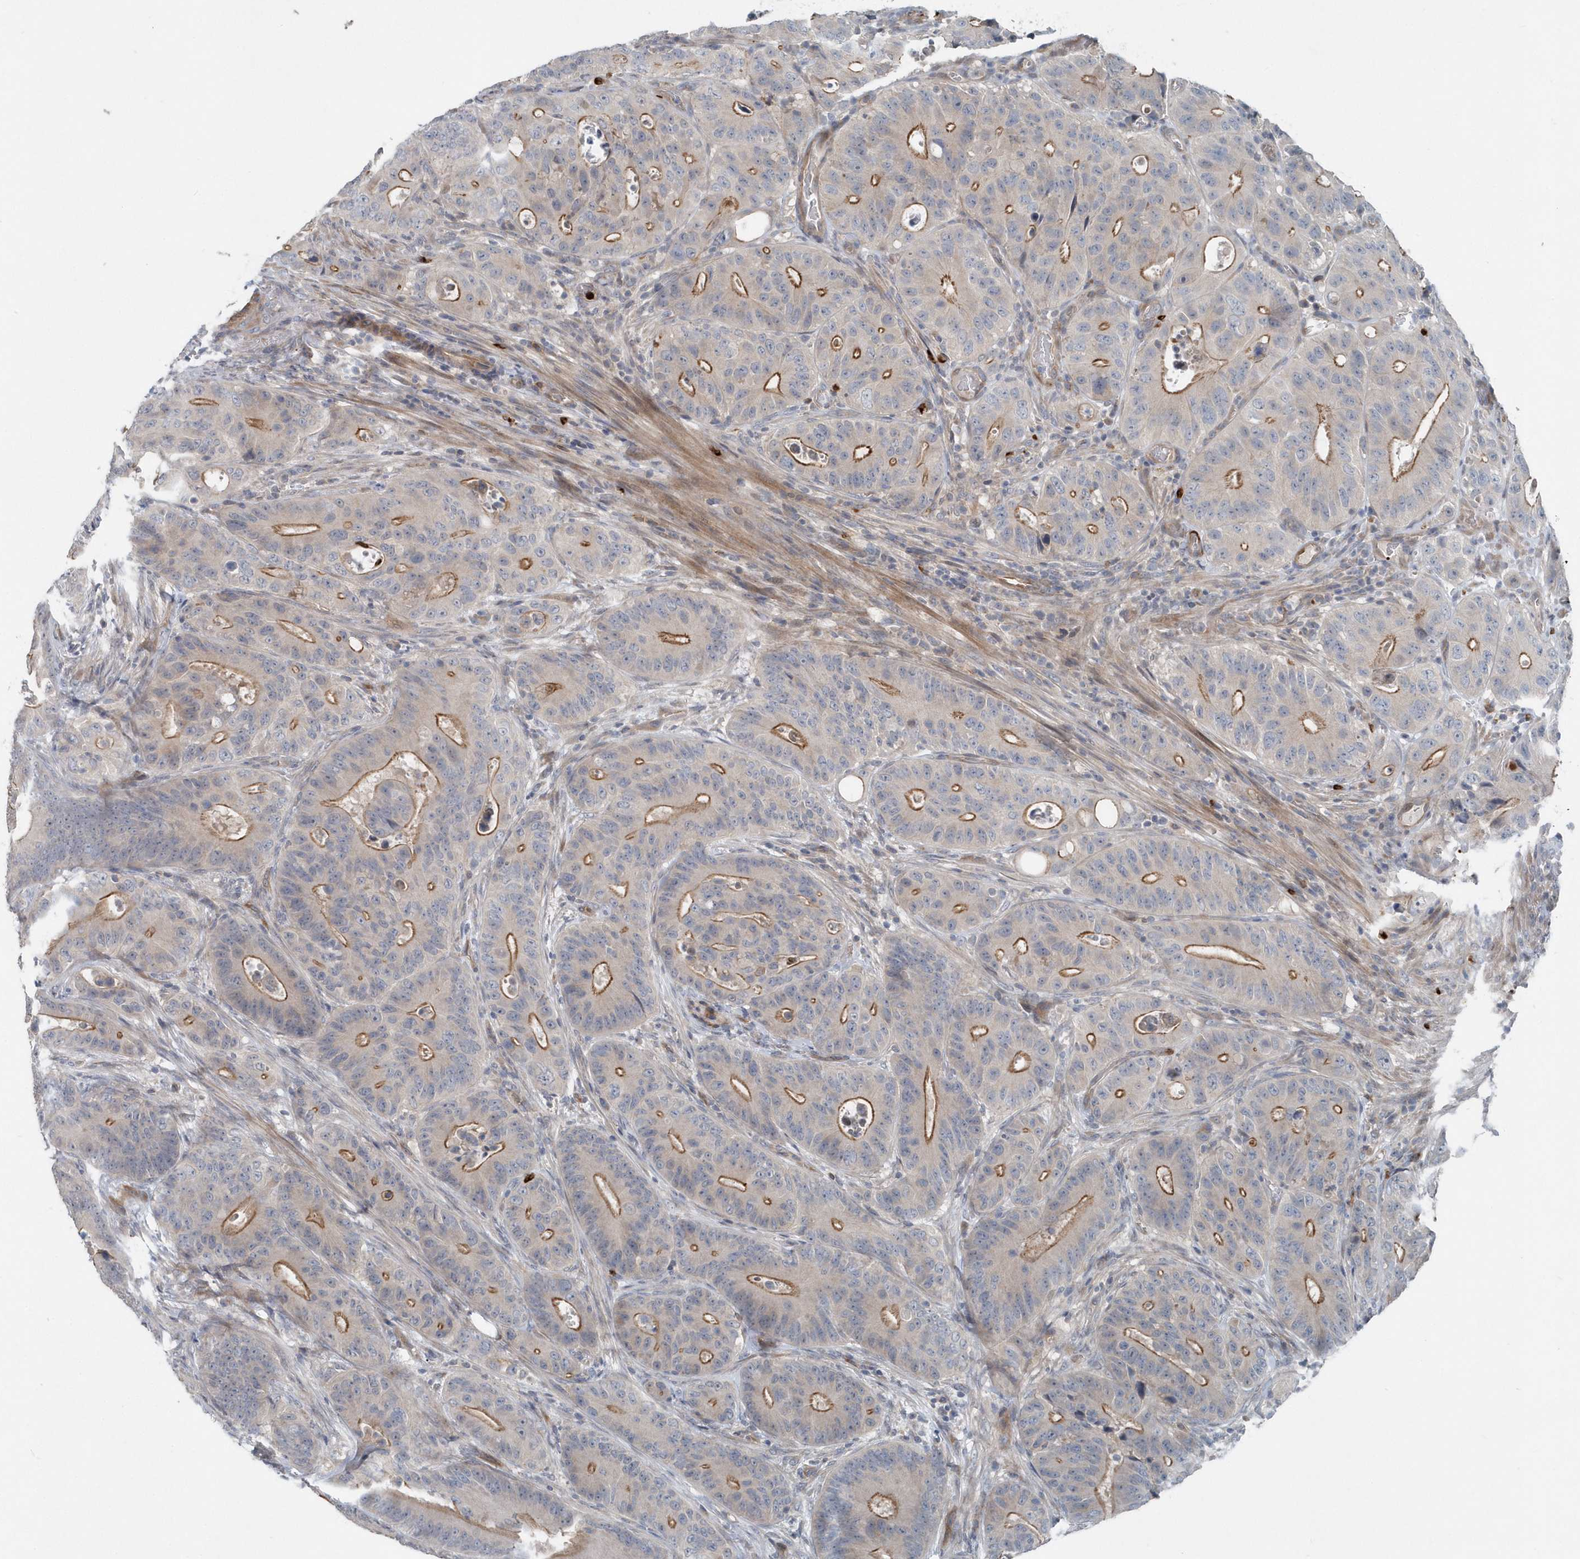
{"staining": {"intensity": "moderate", "quantity": "<25%", "location": "cytoplasmic/membranous"}, "tissue": "colorectal cancer", "cell_type": "Tumor cells", "image_type": "cancer", "snomed": [{"axis": "morphology", "description": "Adenocarcinoma, NOS"}, {"axis": "topography", "description": "Colon"}], "caption": "Protein analysis of colorectal cancer (adenocarcinoma) tissue demonstrates moderate cytoplasmic/membranous staining in approximately <25% of tumor cells. The protein of interest is shown in brown color, while the nuclei are stained blue.", "gene": "MCC", "patient": {"sex": "male", "age": 83}}